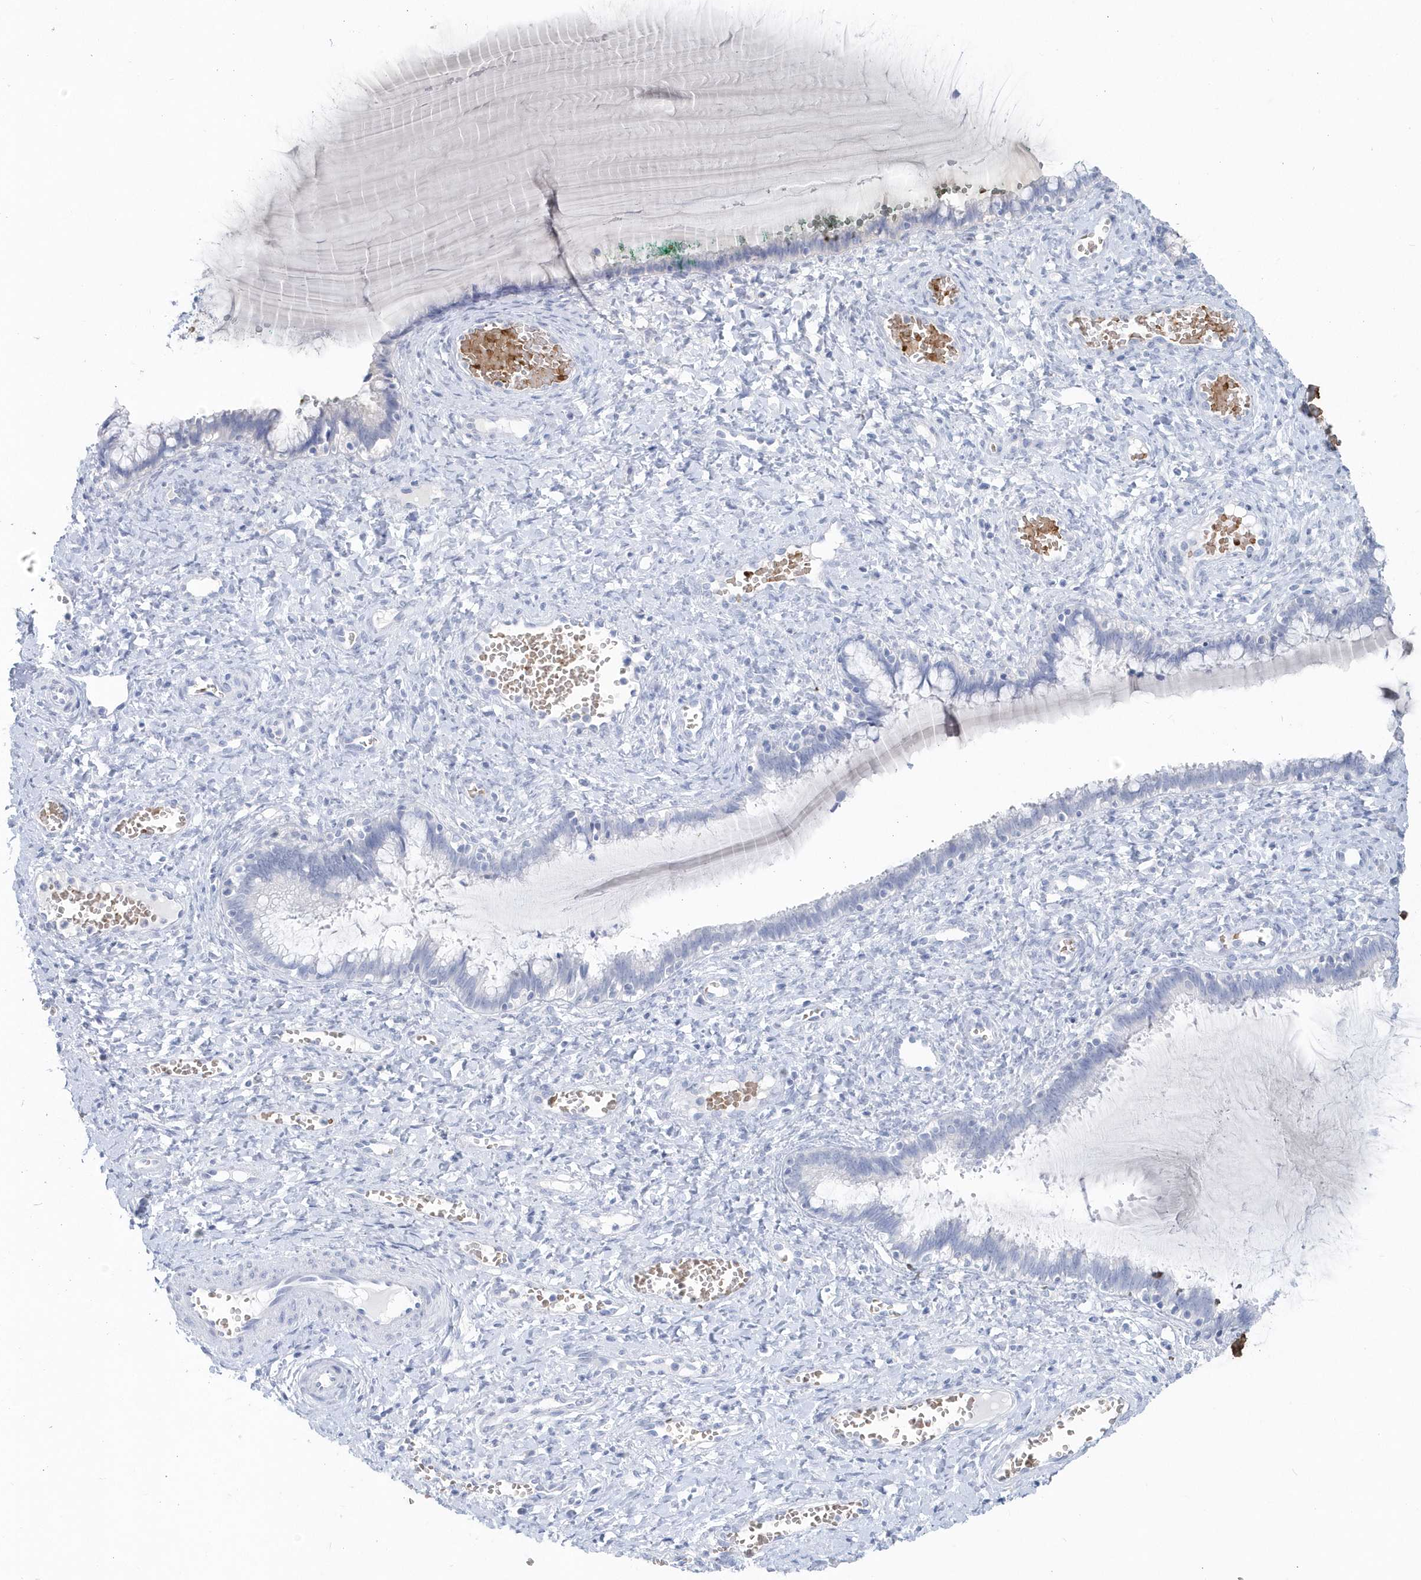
{"staining": {"intensity": "negative", "quantity": "none", "location": "none"}, "tissue": "cervix", "cell_type": "Glandular cells", "image_type": "normal", "snomed": [{"axis": "morphology", "description": "Normal tissue, NOS"}, {"axis": "morphology", "description": "Adenocarcinoma, NOS"}, {"axis": "topography", "description": "Cervix"}], "caption": "A micrograph of cervix stained for a protein displays no brown staining in glandular cells. Nuclei are stained in blue.", "gene": "HBA2", "patient": {"sex": "female", "age": 29}}